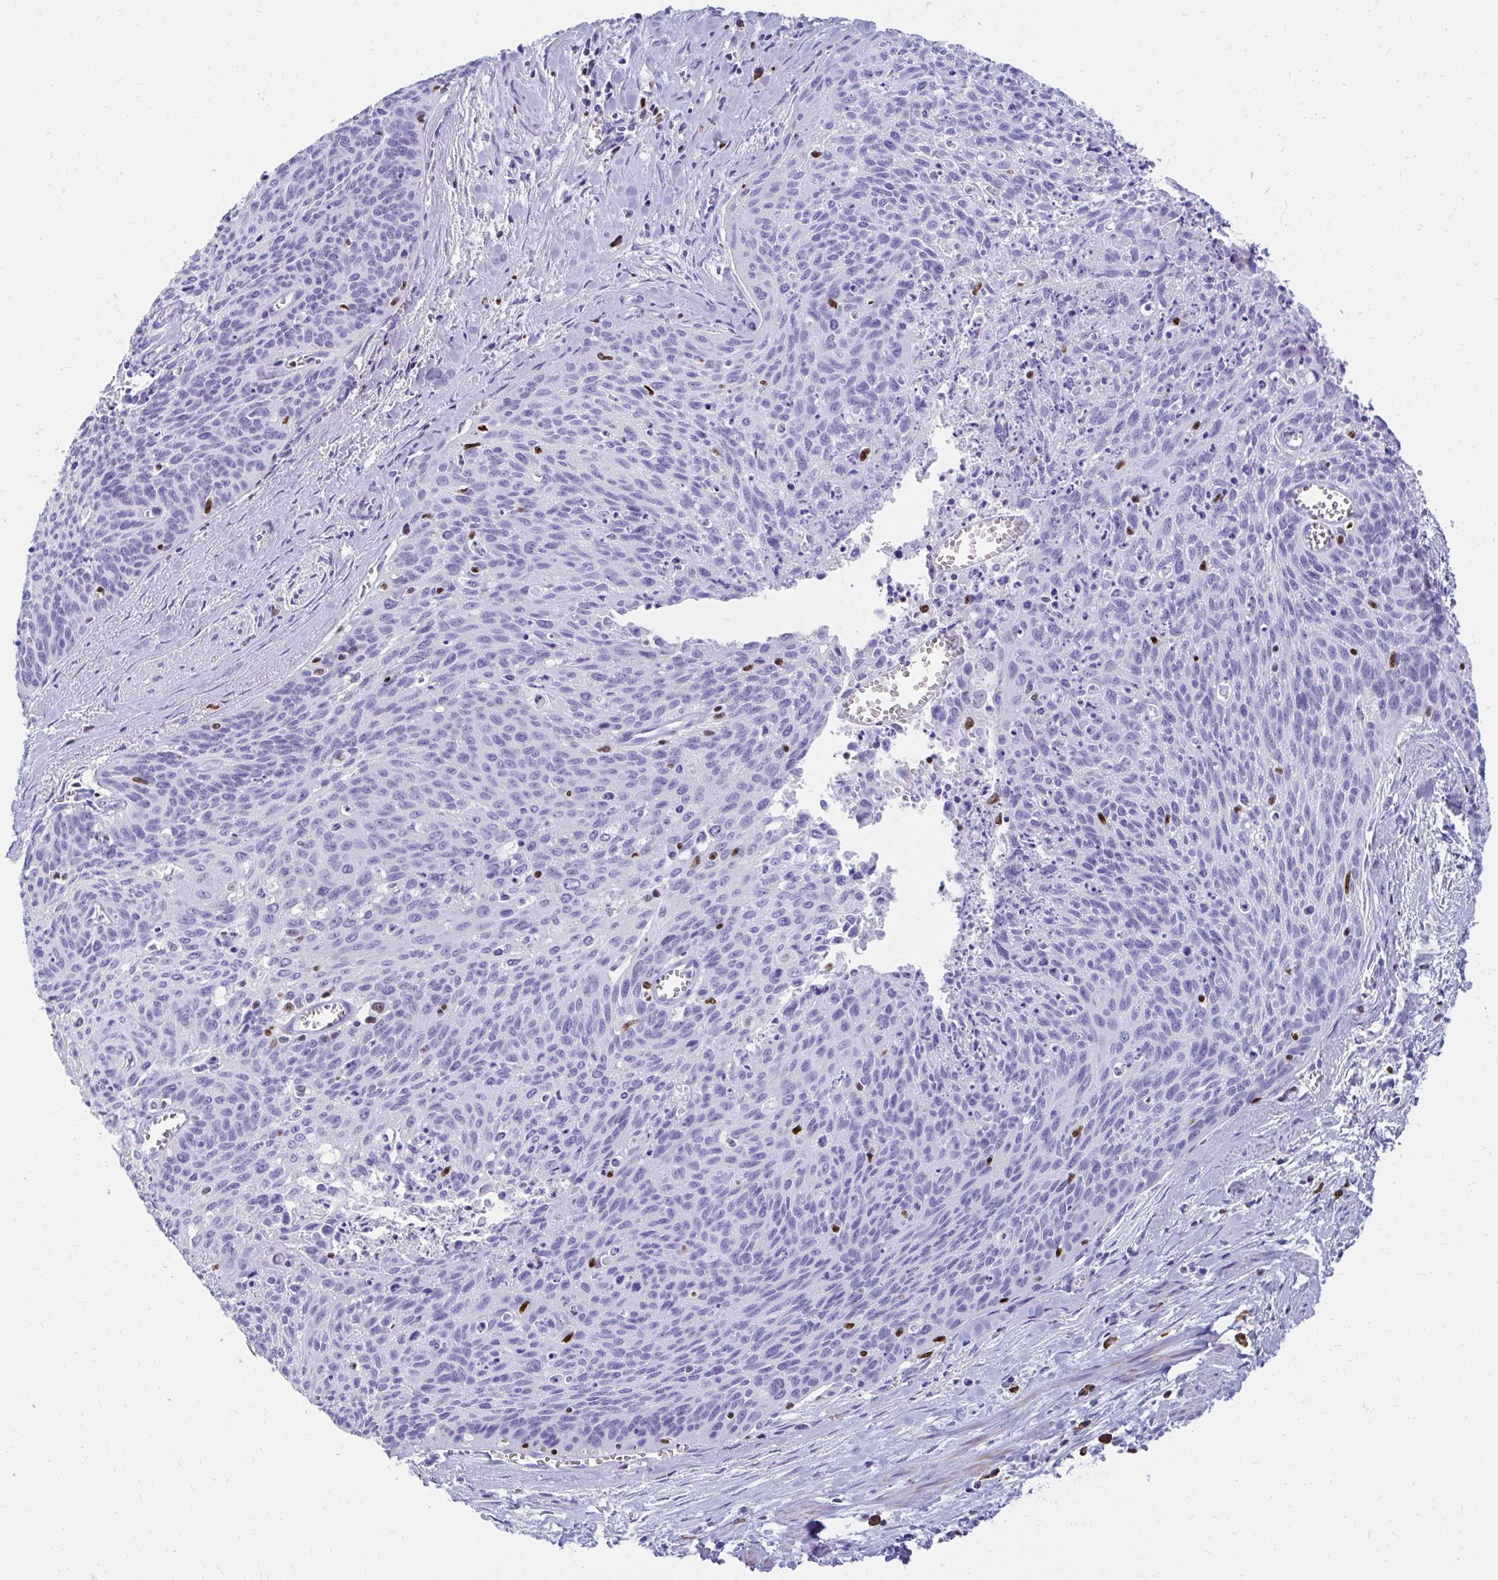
{"staining": {"intensity": "negative", "quantity": "none", "location": "none"}, "tissue": "cervical cancer", "cell_type": "Tumor cells", "image_type": "cancer", "snomed": [{"axis": "morphology", "description": "Squamous cell carcinoma, NOS"}, {"axis": "topography", "description": "Cervix"}], "caption": "This is an immunohistochemistry photomicrograph of human squamous cell carcinoma (cervical). There is no positivity in tumor cells.", "gene": "RUNX3", "patient": {"sex": "female", "age": 55}}